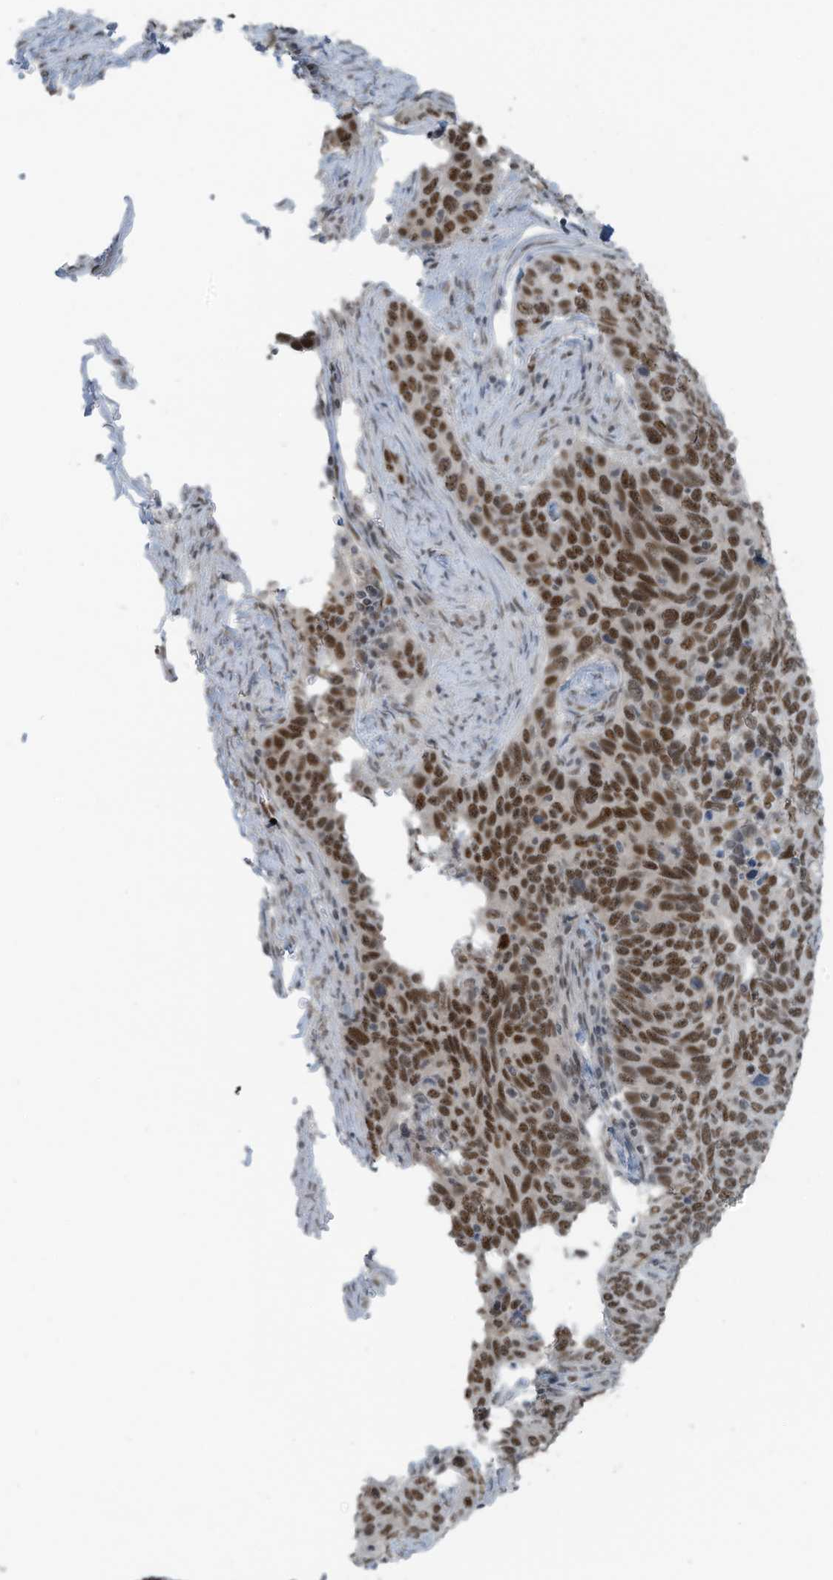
{"staining": {"intensity": "moderate", "quantity": ">75%", "location": "nuclear"}, "tissue": "cervical cancer", "cell_type": "Tumor cells", "image_type": "cancer", "snomed": [{"axis": "morphology", "description": "Squamous cell carcinoma, NOS"}, {"axis": "topography", "description": "Cervix"}], "caption": "Protein expression analysis of cervical squamous cell carcinoma shows moderate nuclear positivity in approximately >75% of tumor cells.", "gene": "WRNIP1", "patient": {"sex": "female", "age": 60}}